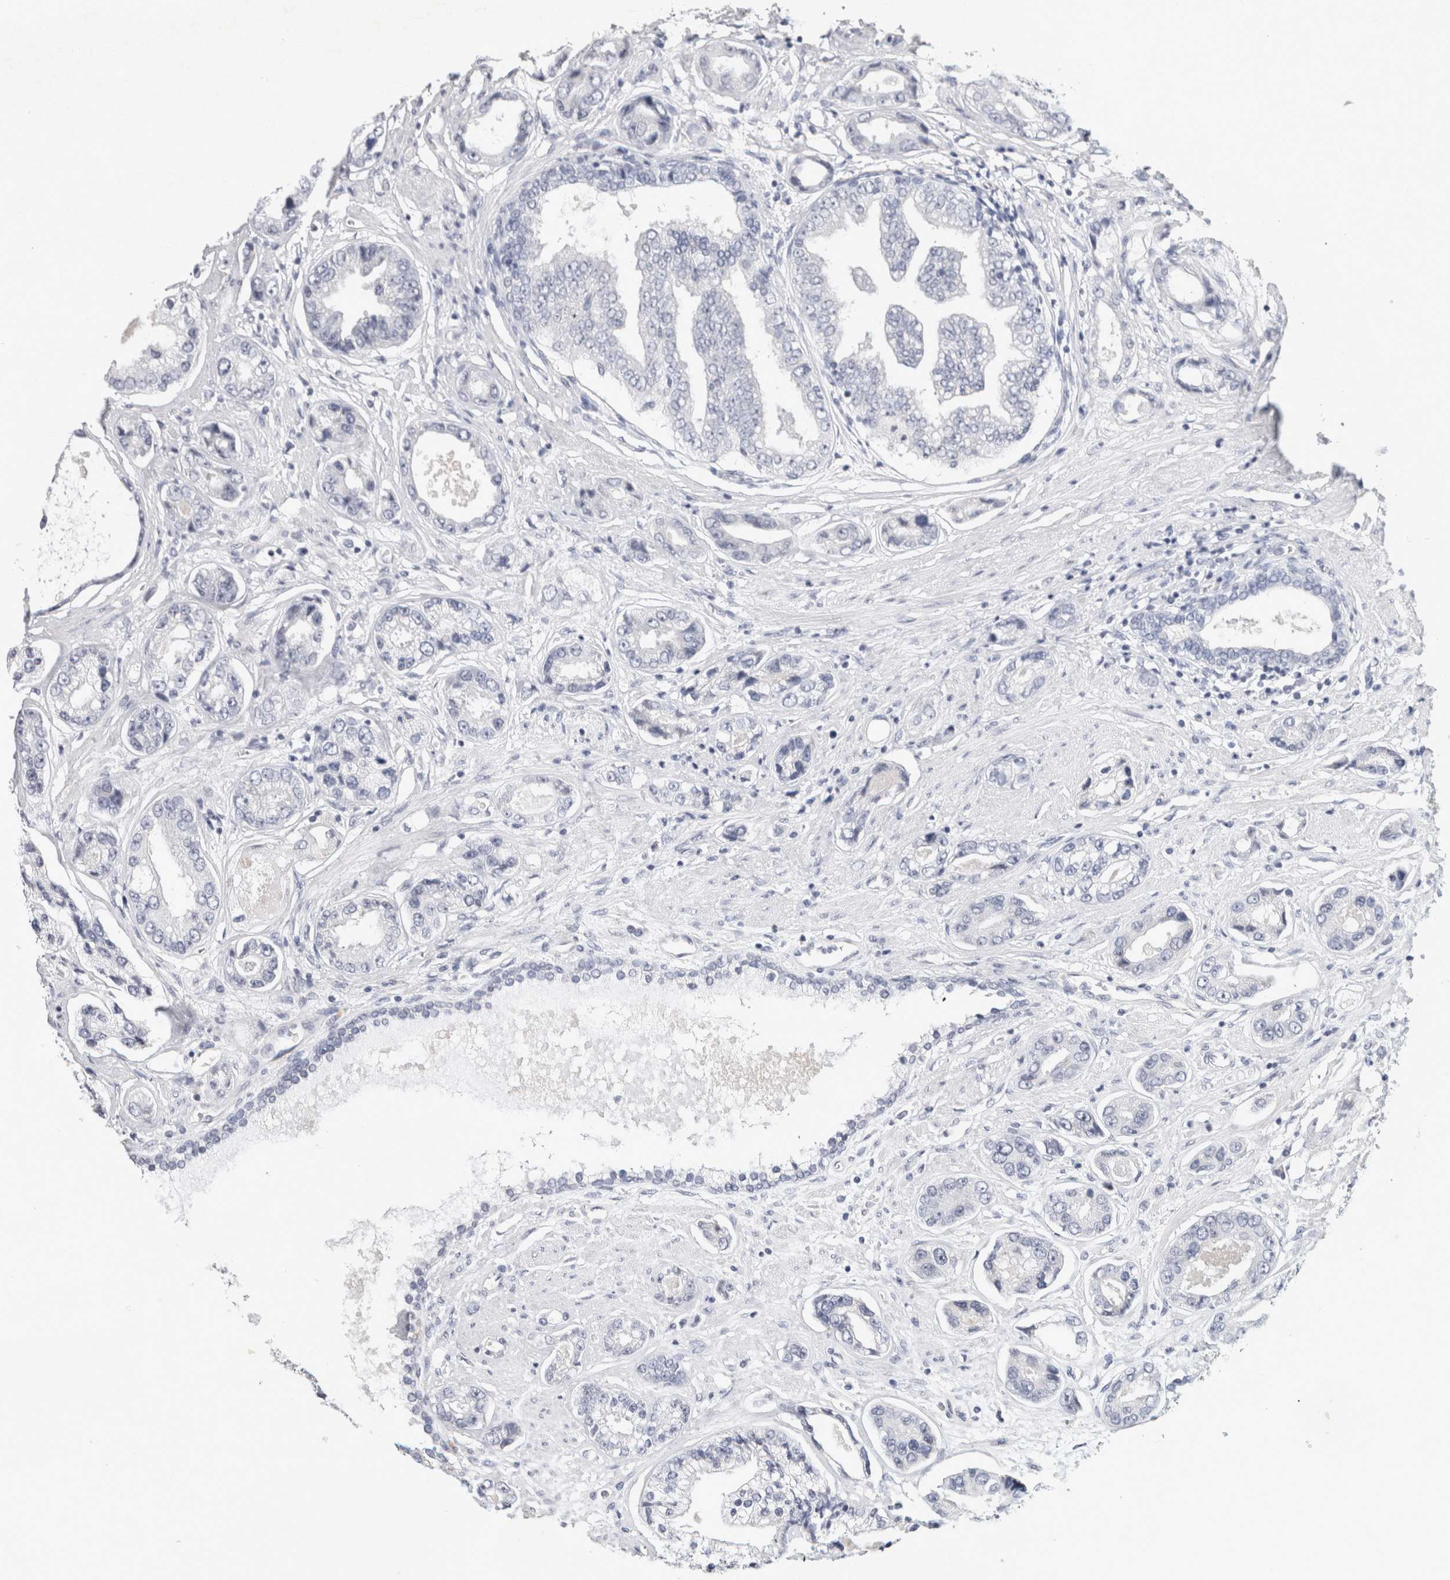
{"staining": {"intensity": "negative", "quantity": "none", "location": "none"}, "tissue": "prostate cancer", "cell_type": "Tumor cells", "image_type": "cancer", "snomed": [{"axis": "morphology", "description": "Adenocarcinoma, High grade"}, {"axis": "topography", "description": "Prostate"}], "caption": "An immunohistochemistry micrograph of prostate high-grade adenocarcinoma is shown. There is no staining in tumor cells of prostate high-grade adenocarcinoma.", "gene": "TONSL", "patient": {"sex": "male", "age": 61}}